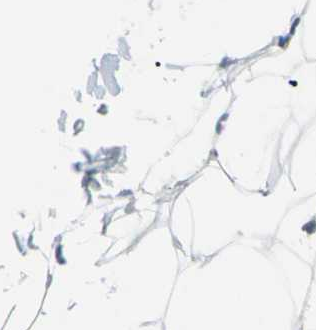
{"staining": {"intensity": "negative", "quantity": "none", "location": "none"}, "tissue": "adipose tissue", "cell_type": "Adipocytes", "image_type": "normal", "snomed": [{"axis": "morphology", "description": "Normal tissue, NOS"}, {"axis": "topography", "description": "Breast"}, {"axis": "topography", "description": "Adipose tissue"}], "caption": "This image is of benign adipose tissue stained with immunohistochemistry to label a protein in brown with the nuclei are counter-stained blue. There is no expression in adipocytes. Brightfield microscopy of immunohistochemistry stained with DAB (brown) and hematoxylin (blue), captured at high magnification.", "gene": "YWHAQ", "patient": {"sex": "female", "age": 25}}